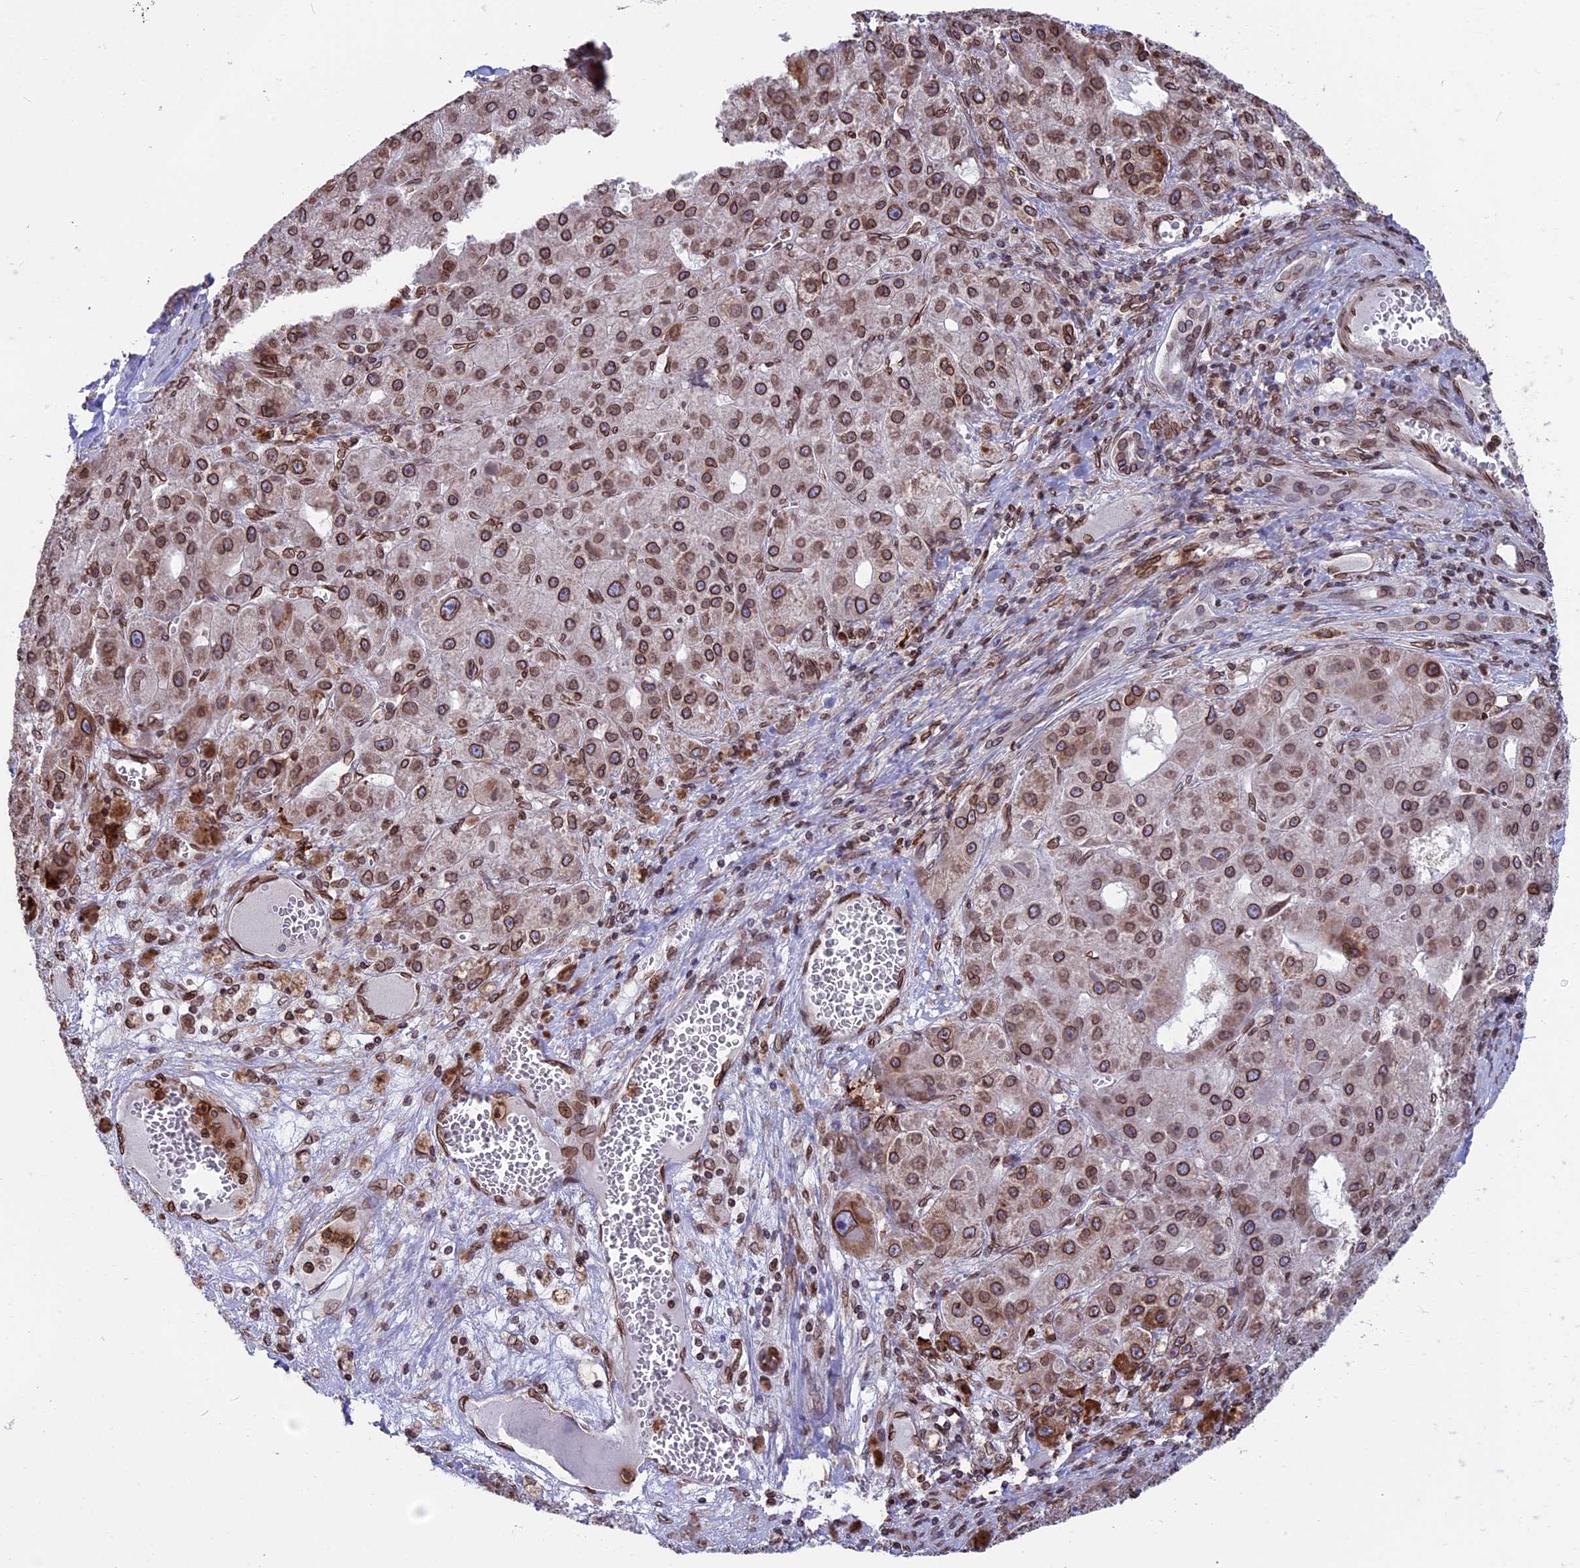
{"staining": {"intensity": "strong", "quantity": ">75%", "location": "cytoplasmic/membranous,nuclear"}, "tissue": "liver cancer", "cell_type": "Tumor cells", "image_type": "cancer", "snomed": [{"axis": "morphology", "description": "Carcinoma, Hepatocellular, NOS"}, {"axis": "topography", "description": "Liver"}], "caption": "IHC photomicrograph of neoplastic tissue: human liver cancer (hepatocellular carcinoma) stained using IHC displays high levels of strong protein expression localized specifically in the cytoplasmic/membranous and nuclear of tumor cells, appearing as a cytoplasmic/membranous and nuclear brown color.", "gene": "PTCHD4", "patient": {"sex": "female", "age": 73}}